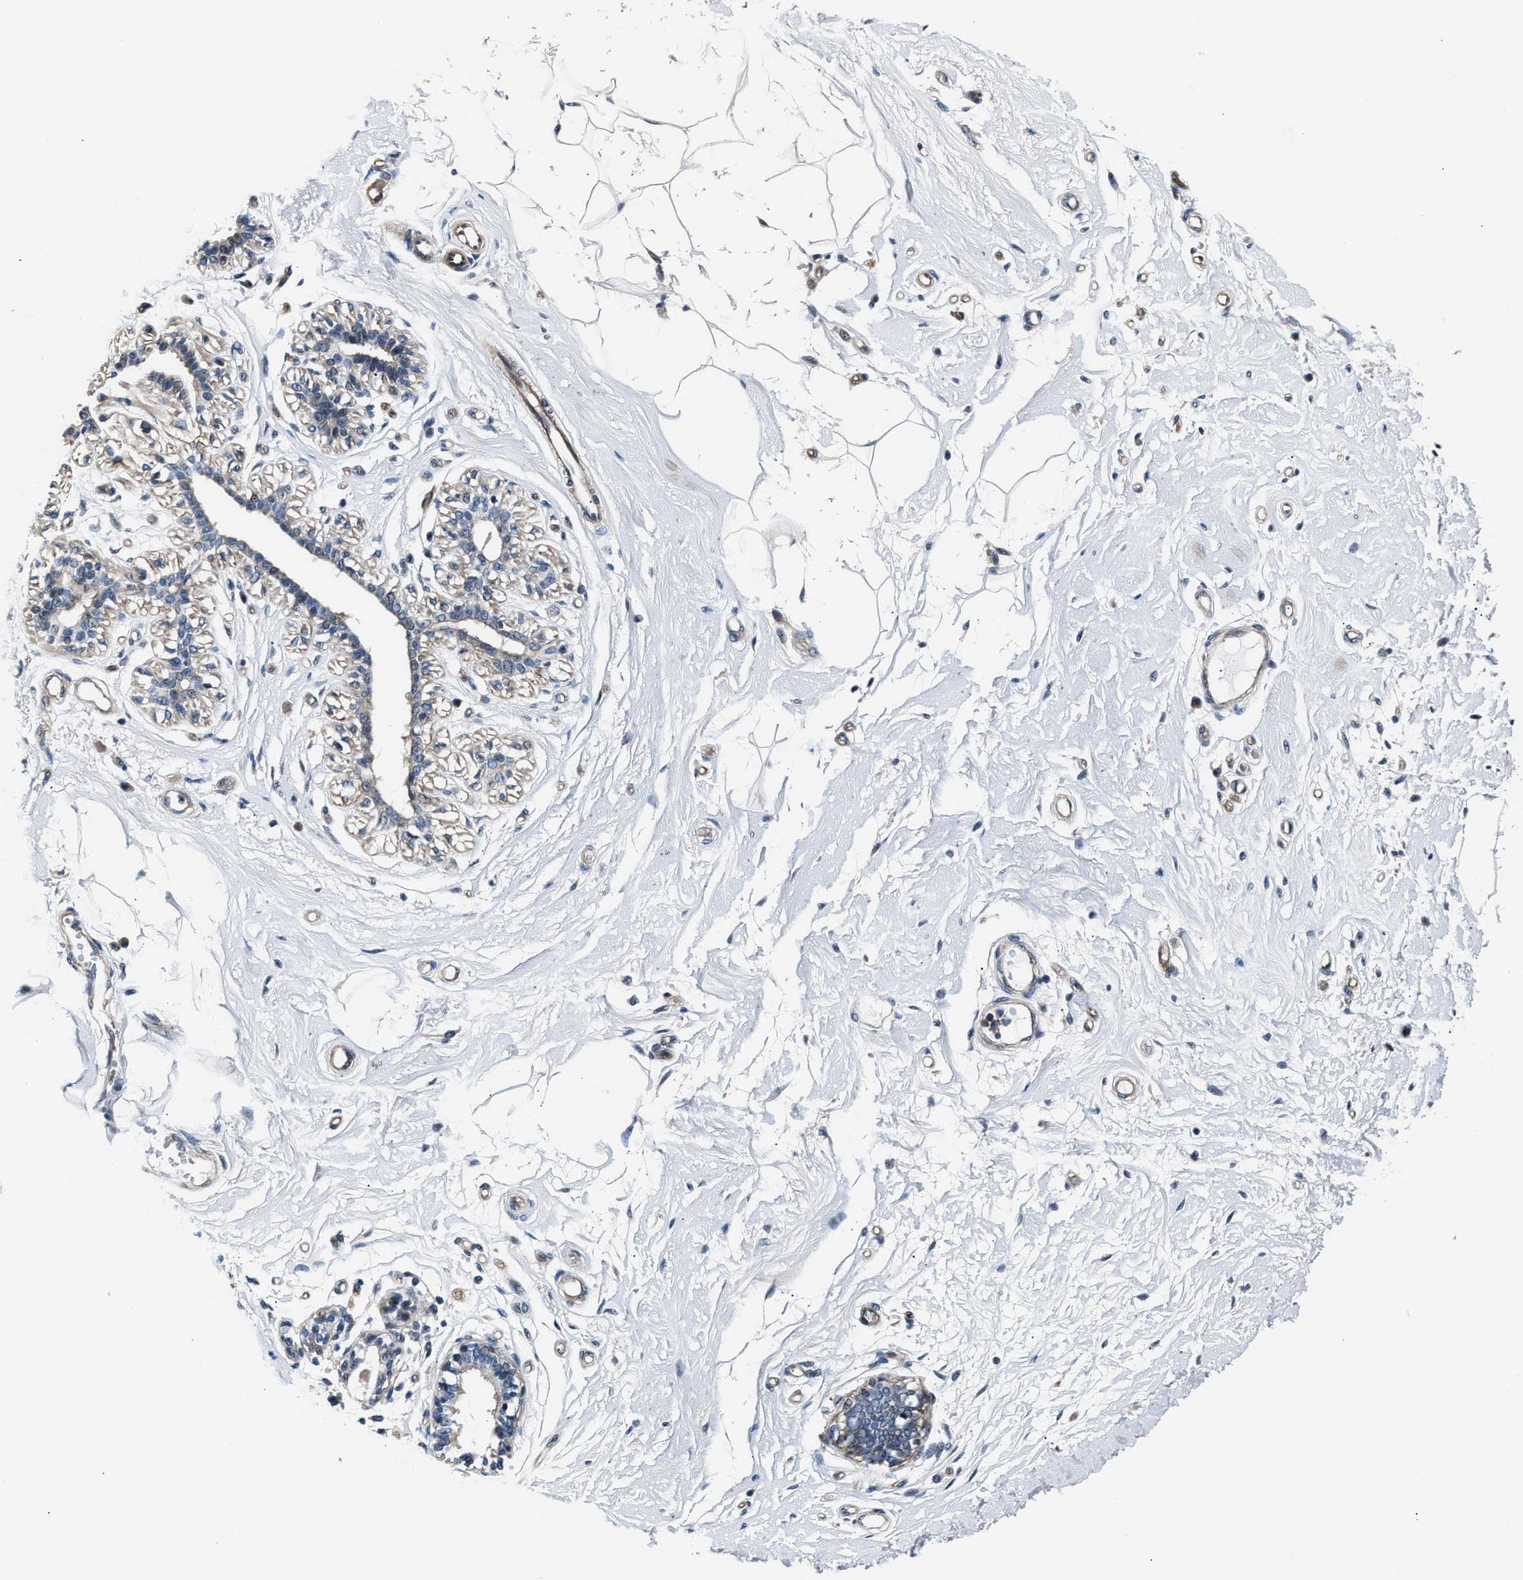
{"staining": {"intensity": "negative", "quantity": "none", "location": "none"}, "tissue": "breast", "cell_type": "Adipocytes", "image_type": "normal", "snomed": [{"axis": "morphology", "description": "Normal tissue, NOS"}, {"axis": "morphology", "description": "Lobular carcinoma"}, {"axis": "topography", "description": "Breast"}], "caption": "Immunohistochemical staining of benign breast demonstrates no significant expression in adipocytes.", "gene": "MPDZ", "patient": {"sex": "female", "age": 59}}